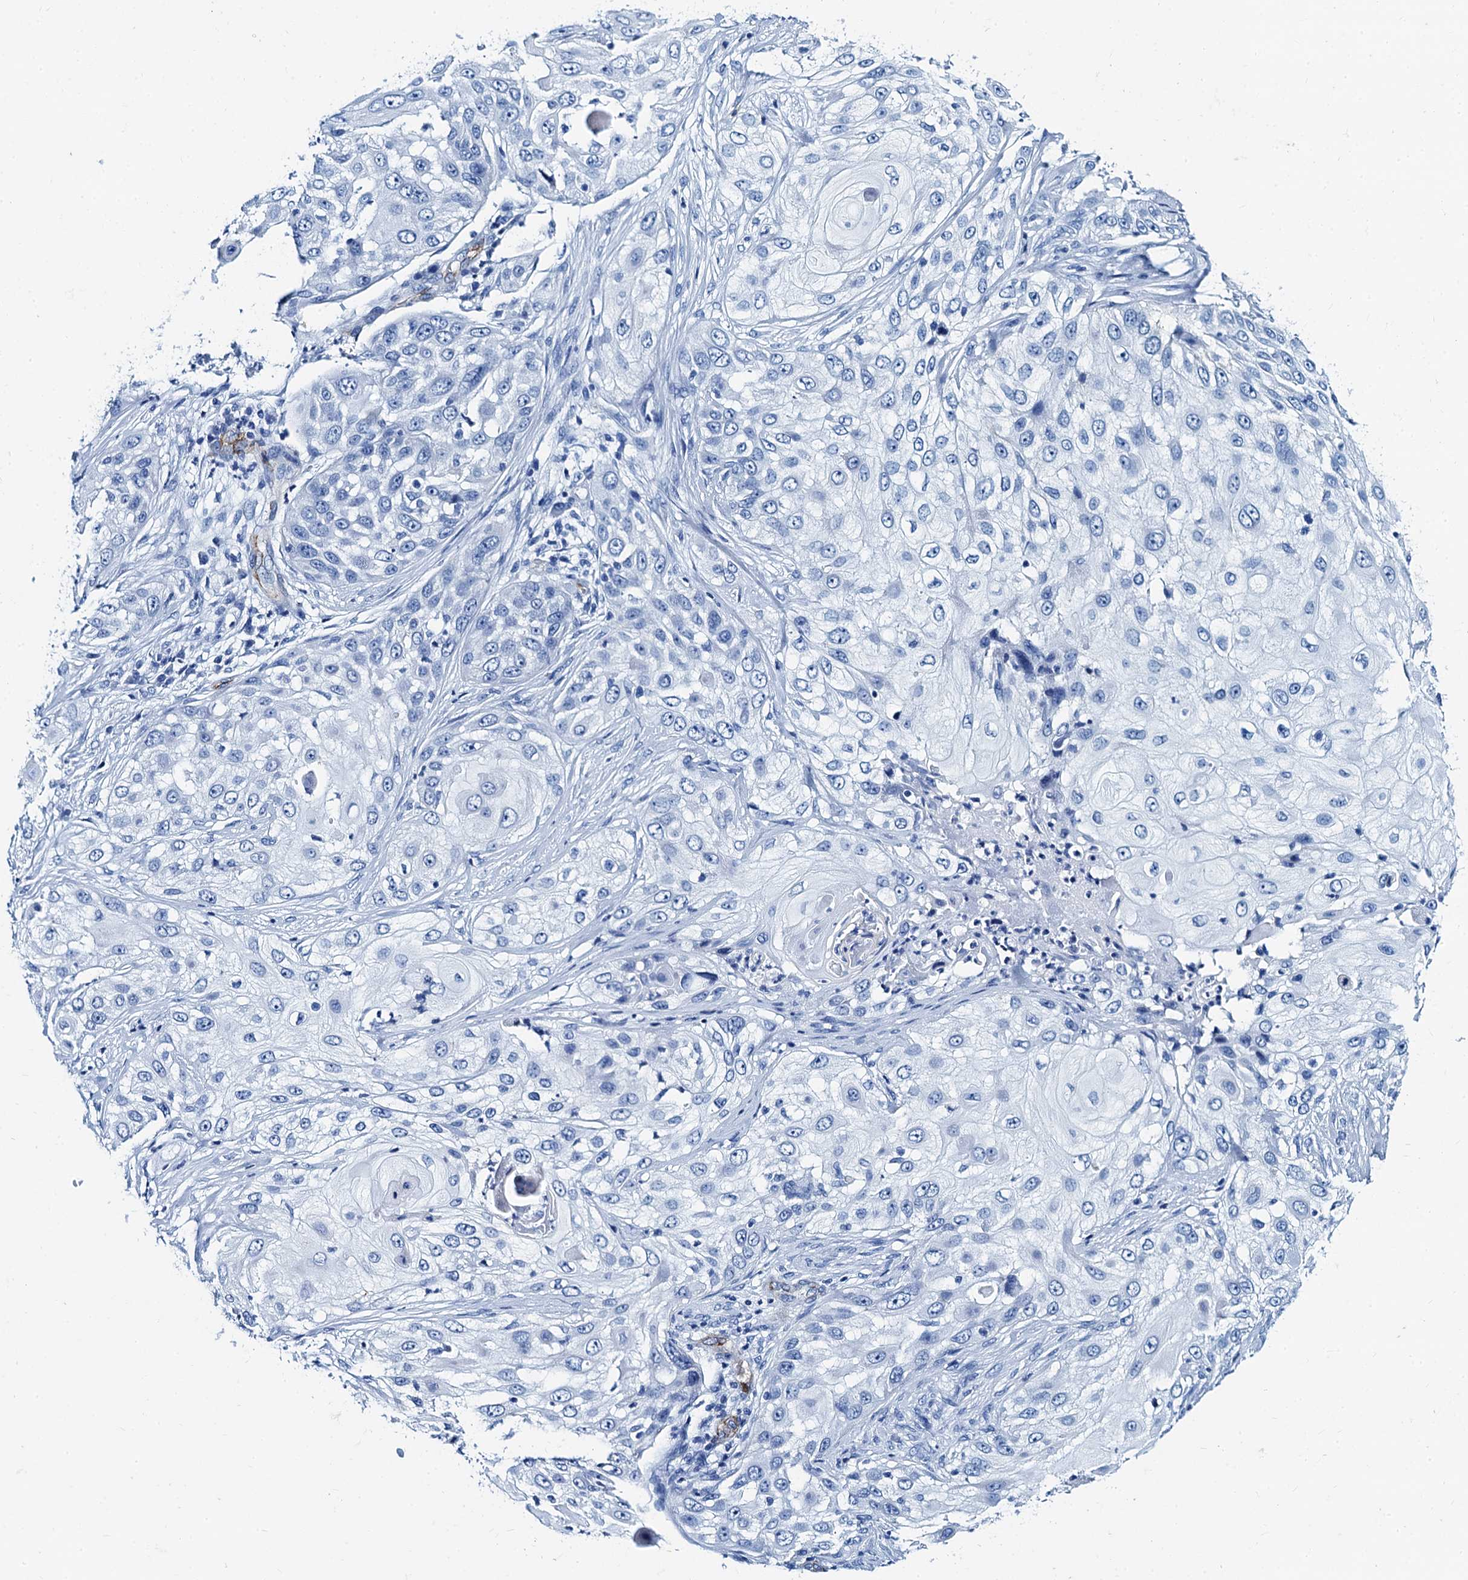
{"staining": {"intensity": "negative", "quantity": "none", "location": "none"}, "tissue": "skin cancer", "cell_type": "Tumor cells", "image_type": "cancer", "snomed": [{"axis": "morphology", "description": "Squamous cell carcinoma, NOS"}, {"axis": "topography", "description": "Skin"}], "caption": "The histopathology image shows no significant positivity in tumor cells of skin cancer (squamous cell carcinoma). (Immunohistochemistry, brightfield microscopy, high magnification).", "gene": "CAVIN2", "patient": {"sex": "female", "age": 44}}